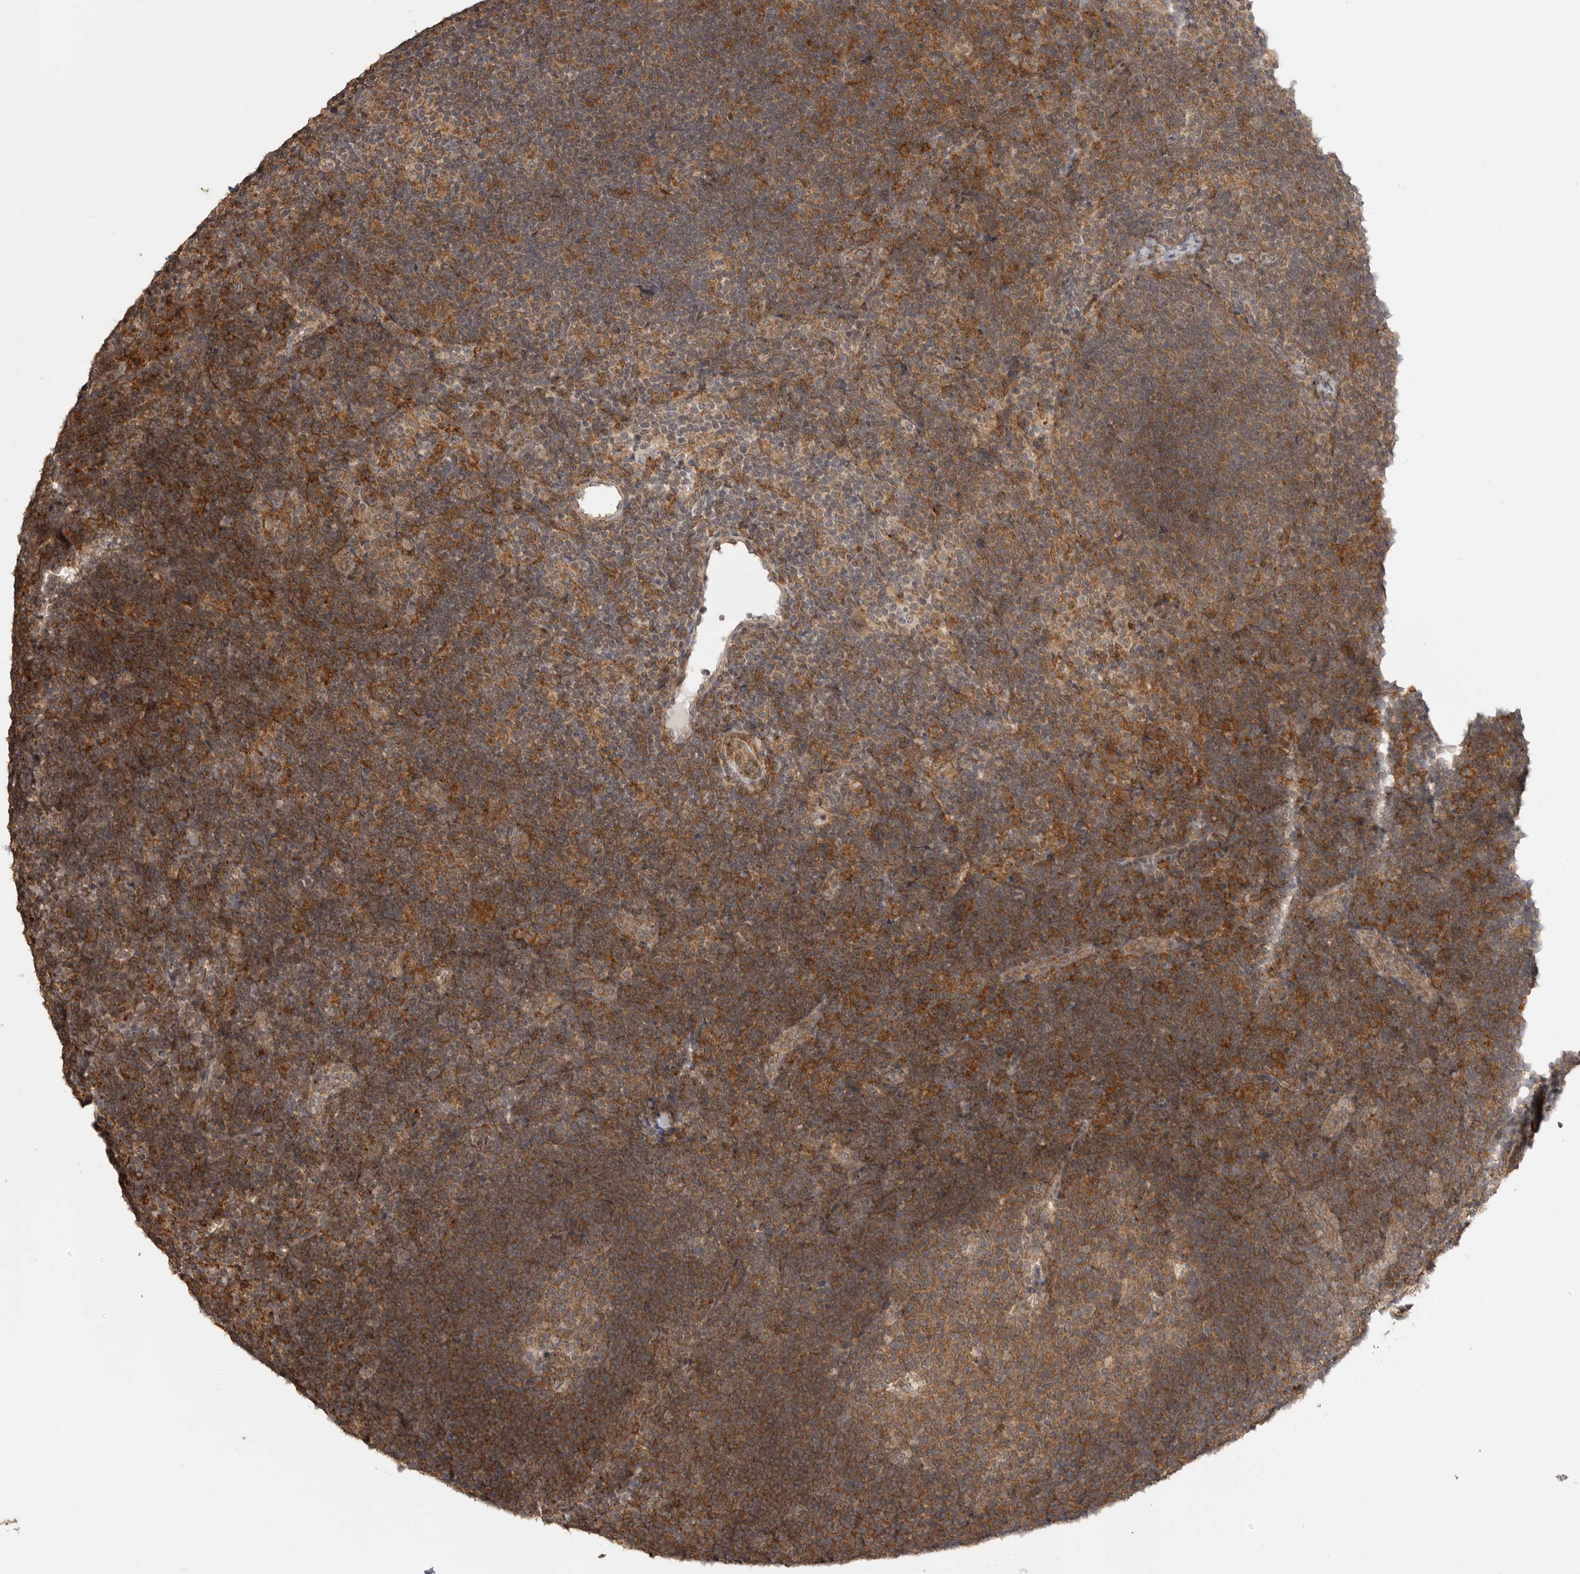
{"staining": {"intensity": "moderate", "quantity": ">75%", "location": "cytoplasmic/membranous"}, "tissue": "lymph node", "cell_type": "Germinal center cells", "image_type": "normal", "snomed": [{"axis": "morphology", "description": "Normal tissue, NOS"}, {"axis": "topography", "description": "Lymph node"}], "caption": "A brown stain labels moderate cytoplasmic/membranous staining of a protein in germinal center cells of normal lymph node.", "gene": "GPC2", "patient": {"sex": "female", "age": 22}}